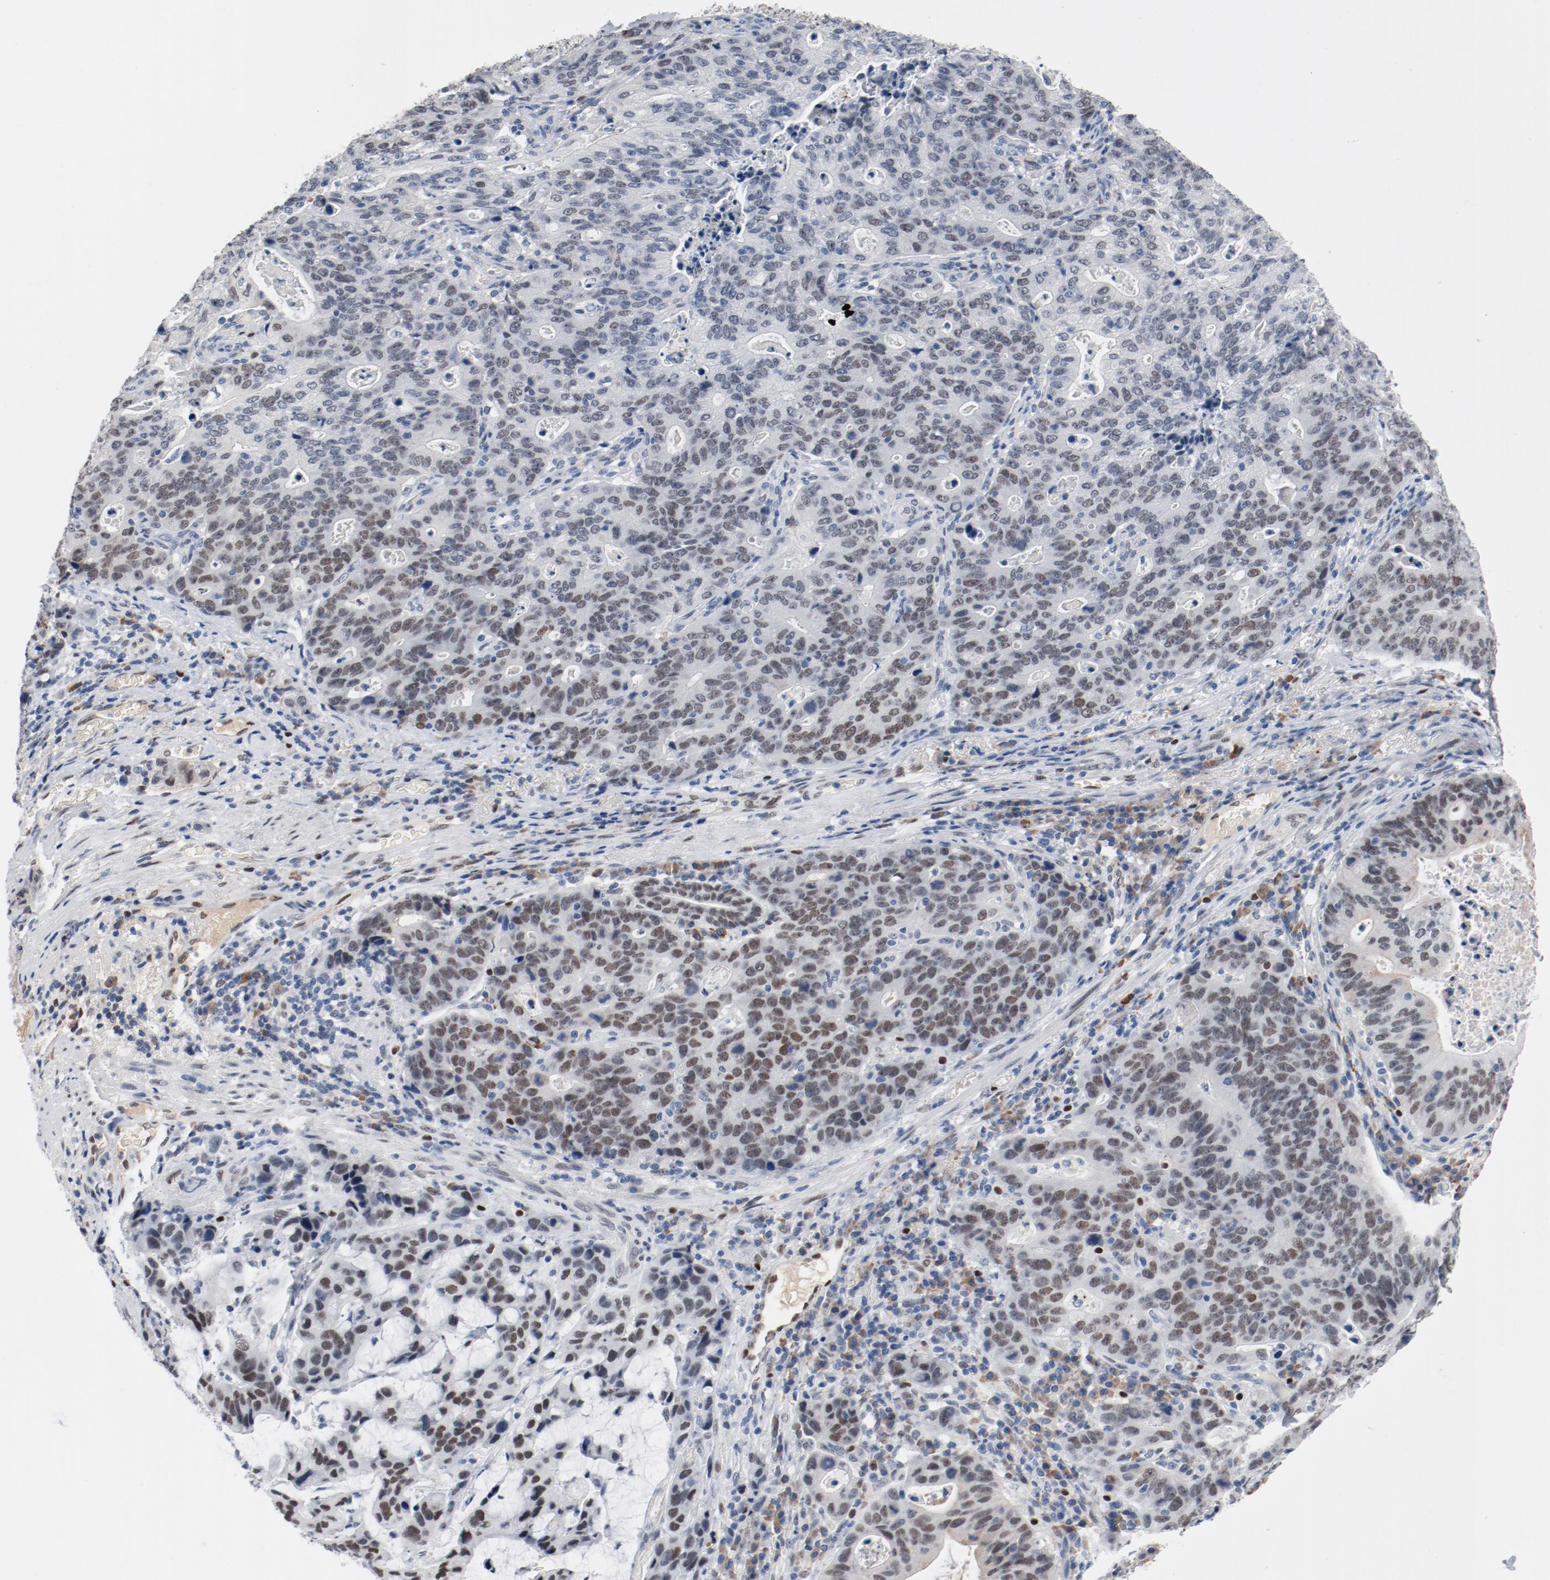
{"staining": {"intensity": "moderate", "quantity": "25%-75%", "location": "nuclear"}, "tissue": "stomach cancer", "cell_type": "Tumor cells", "image_type": "cancer", "snomed": [{"axis": "morphology", "description": "Adenocarcinoma, NOS"}, {"axis": "topography", "description": "Esophagus"}, {"axis": "topography", "description": "Stomach"}], "caption": "Protein staining of stomach adenocarcinoma tissue demonstrates moderate nuclear expression in about 25%-75% of tumor cells.", "gene": "FOXP1", "patient": {"sex": "male", "age": 74}}